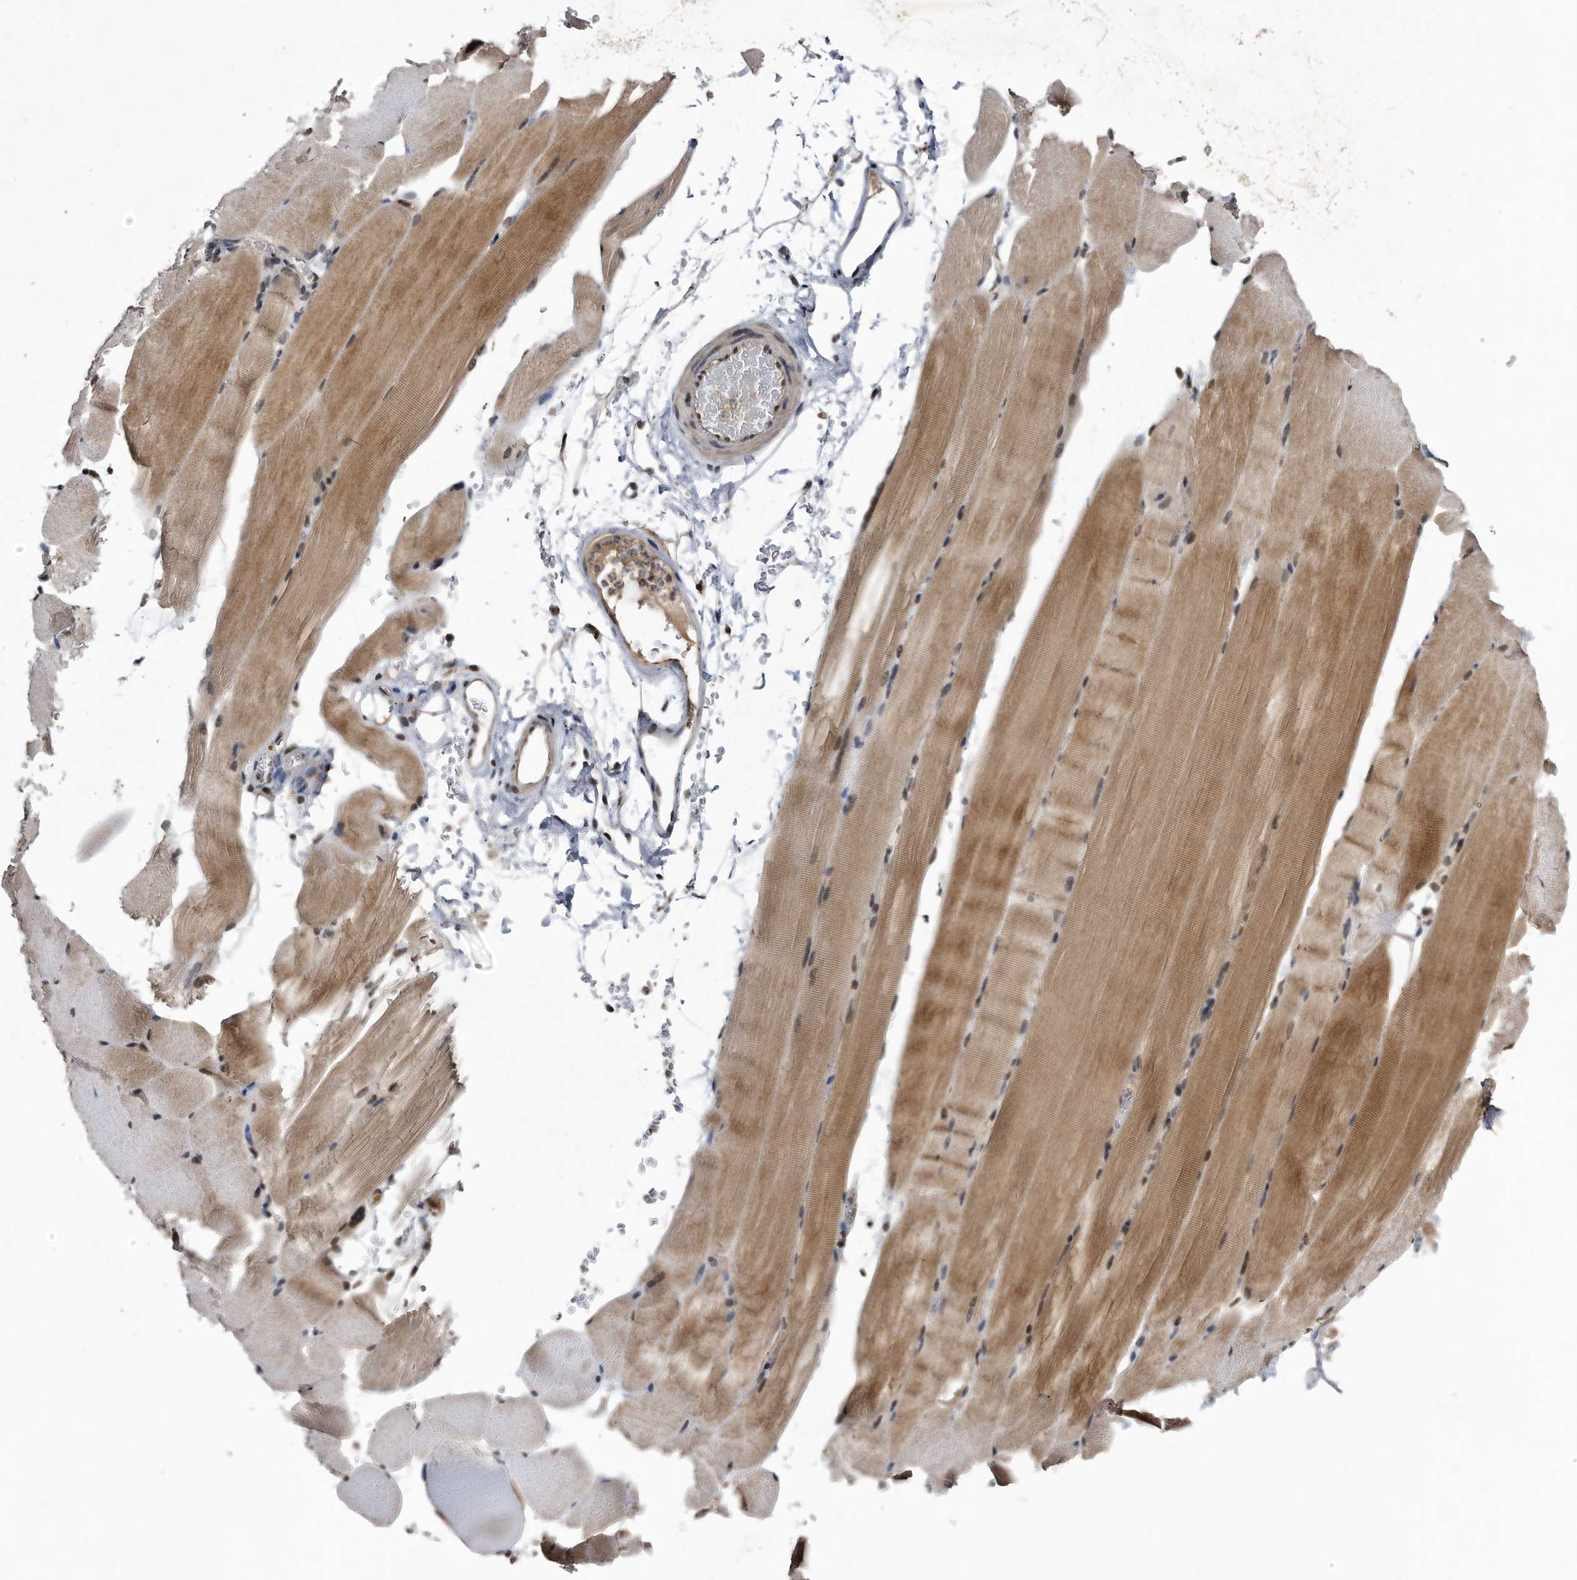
{"staining": {"intensity": "moderate", "quantity": ">75%", "location": "cytoplasmic/membranous,nuclear"}, "tissue": "skeletal muscle", "cell_type": "Myocytes", "image_type": "normal", "snomed": [{"axis": "morphology", "description": "Normal tissue, NOS"}, {"axis": "topography", "description": "Skeletal muscle"}, {"axis": "topography", "description": "Parathyroid gland"}], "caption": "Protein staining of unremarkable skeletal muscle exhibits moderate cytoplasmic/membranous,nuclear staining in about >75% of myocytes.", "gene": "RAD23B", "patient": {"sex": "female", "age": 37}}